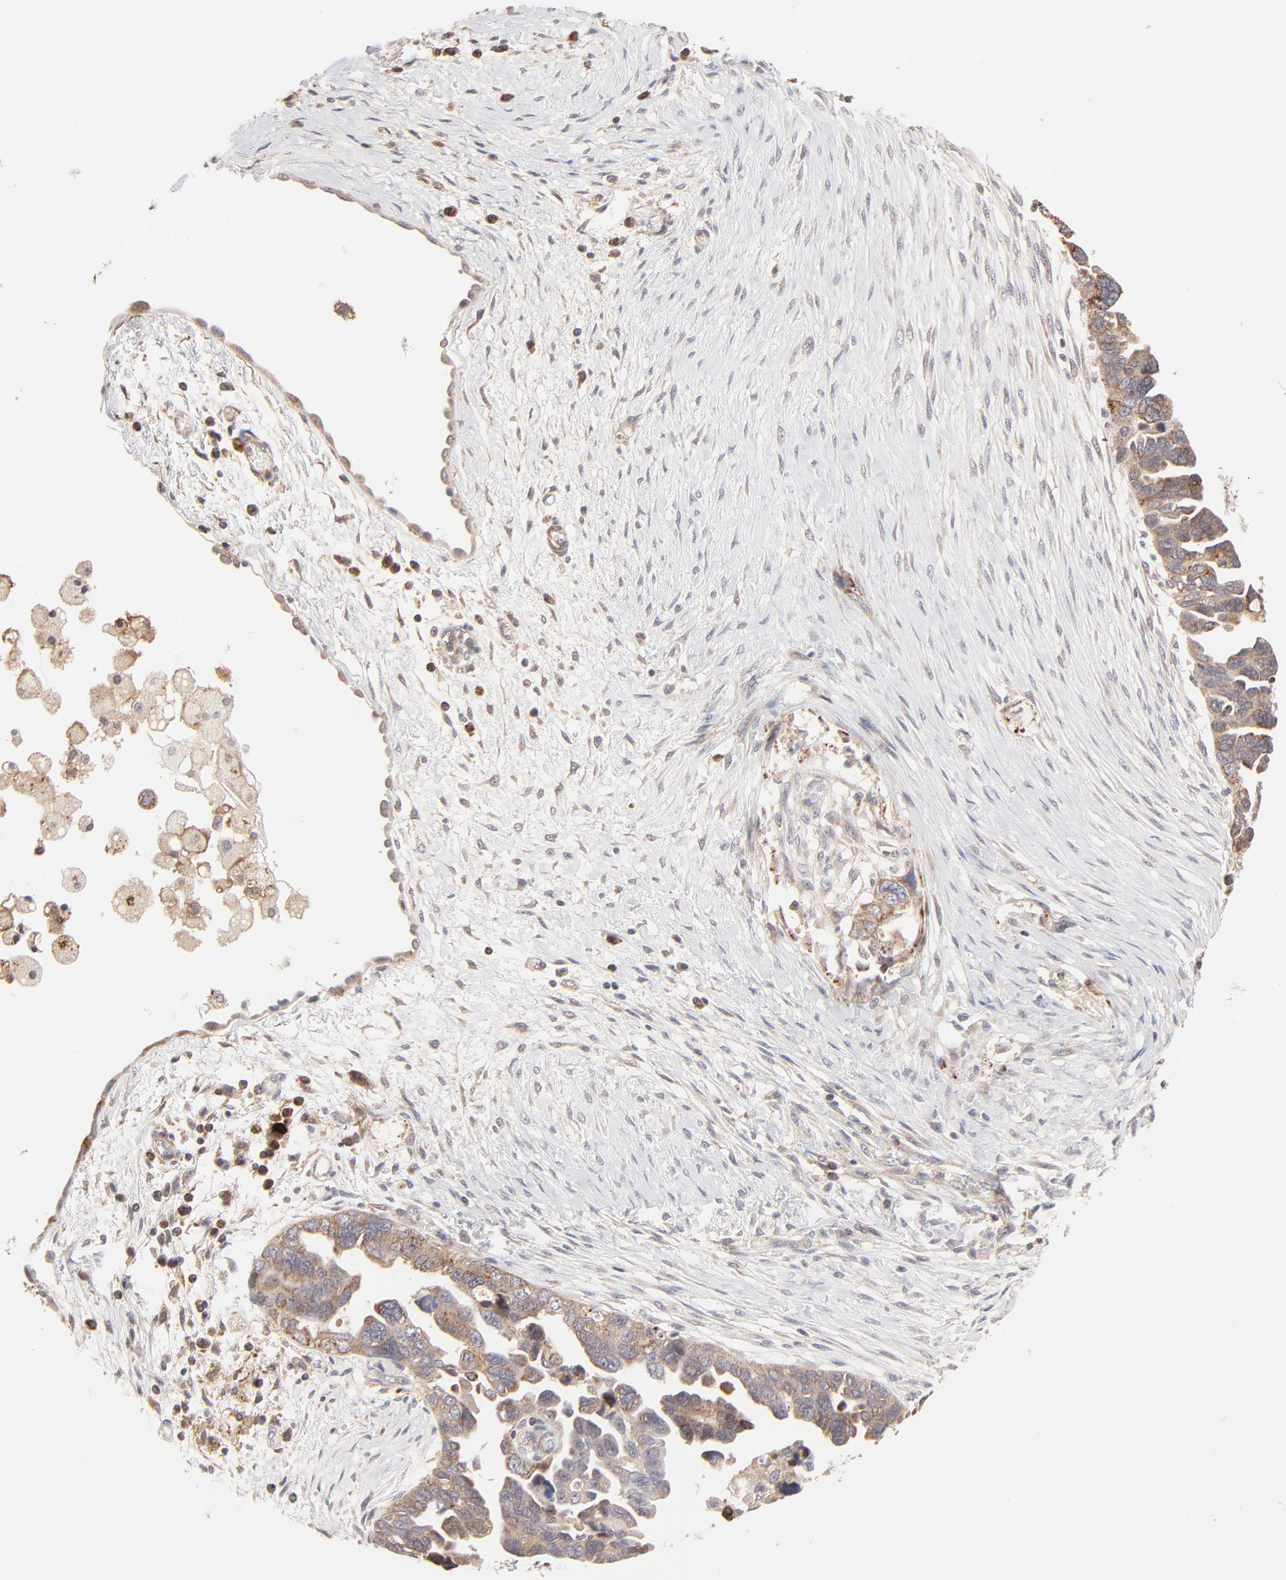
{"staining": {"intensity": "moderate", "quantity": ">75%", "location": "cytoplasmic/membranous"}, "tissue": "ovarian cancer", "cell_type": "Tumor cells", "image_type": "cancer", "snomed": [{"axis": "morphology", "description": "Cystadenocarcinoma, serous, NOS"}, {"axis": "topography", "description": "Ovary"}], "caption": "This micrograph displays IHC staining of ovarian cancer, with medium moderate cytoplasmic/membranous expression in approximately >75% of tumor cells.", "gene": "CSPG4", "patient": {"sex": "female", "age": 63}}